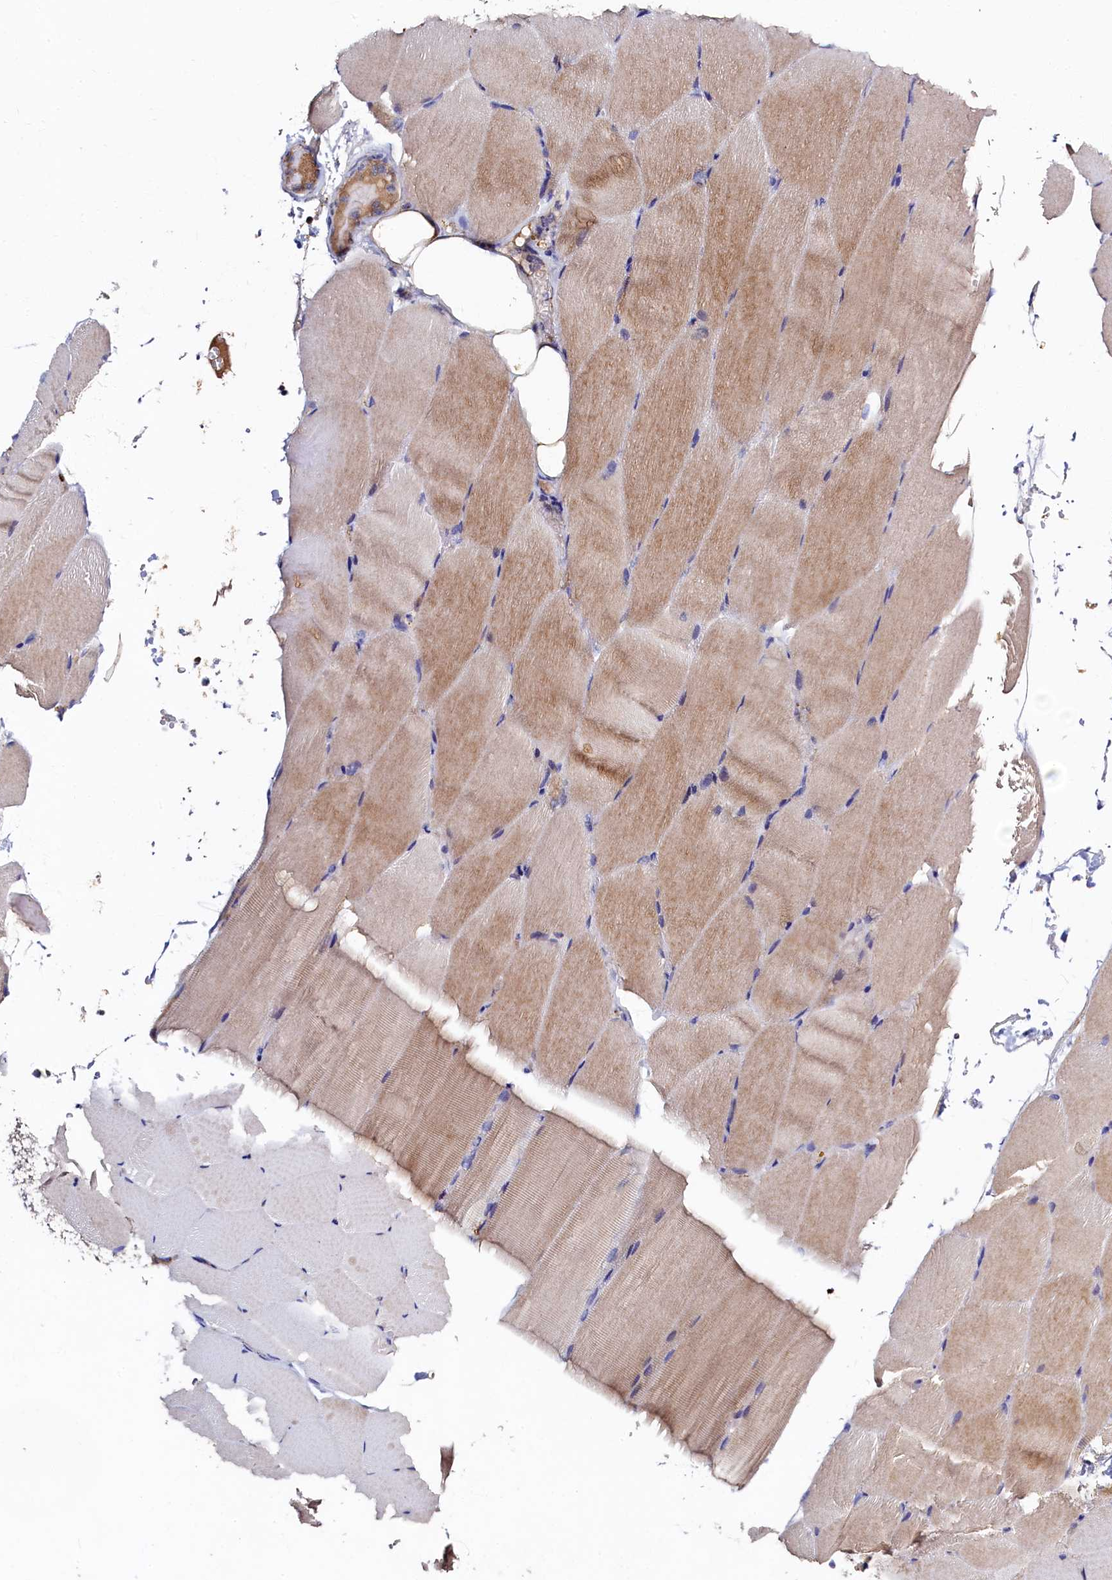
{"staining": {"intensity": "moderate", "quantity": ">75%", "location": "cytoplasmic/membranous"}, "tissue": "skeletal muscle", "cell_type": "Myocytes", "image_type": "normal", "snomed": [{"axis": "morphology", "description": "Normal tissue, NOS"}, {"axis": "topography", "description": "Skeletal muscle"}, {"axis": "topography", "description": "Parathyroid gland"}], "caption": "Moderate cytoplasmic/membranous staining is appreciated in approximately >75% of myocytes in normal skeletal muscle. (DAB IHC with brightfield microscopy, high magnification).", "gene": "TK2", "patient": {"sex": "female", "age": 37}}